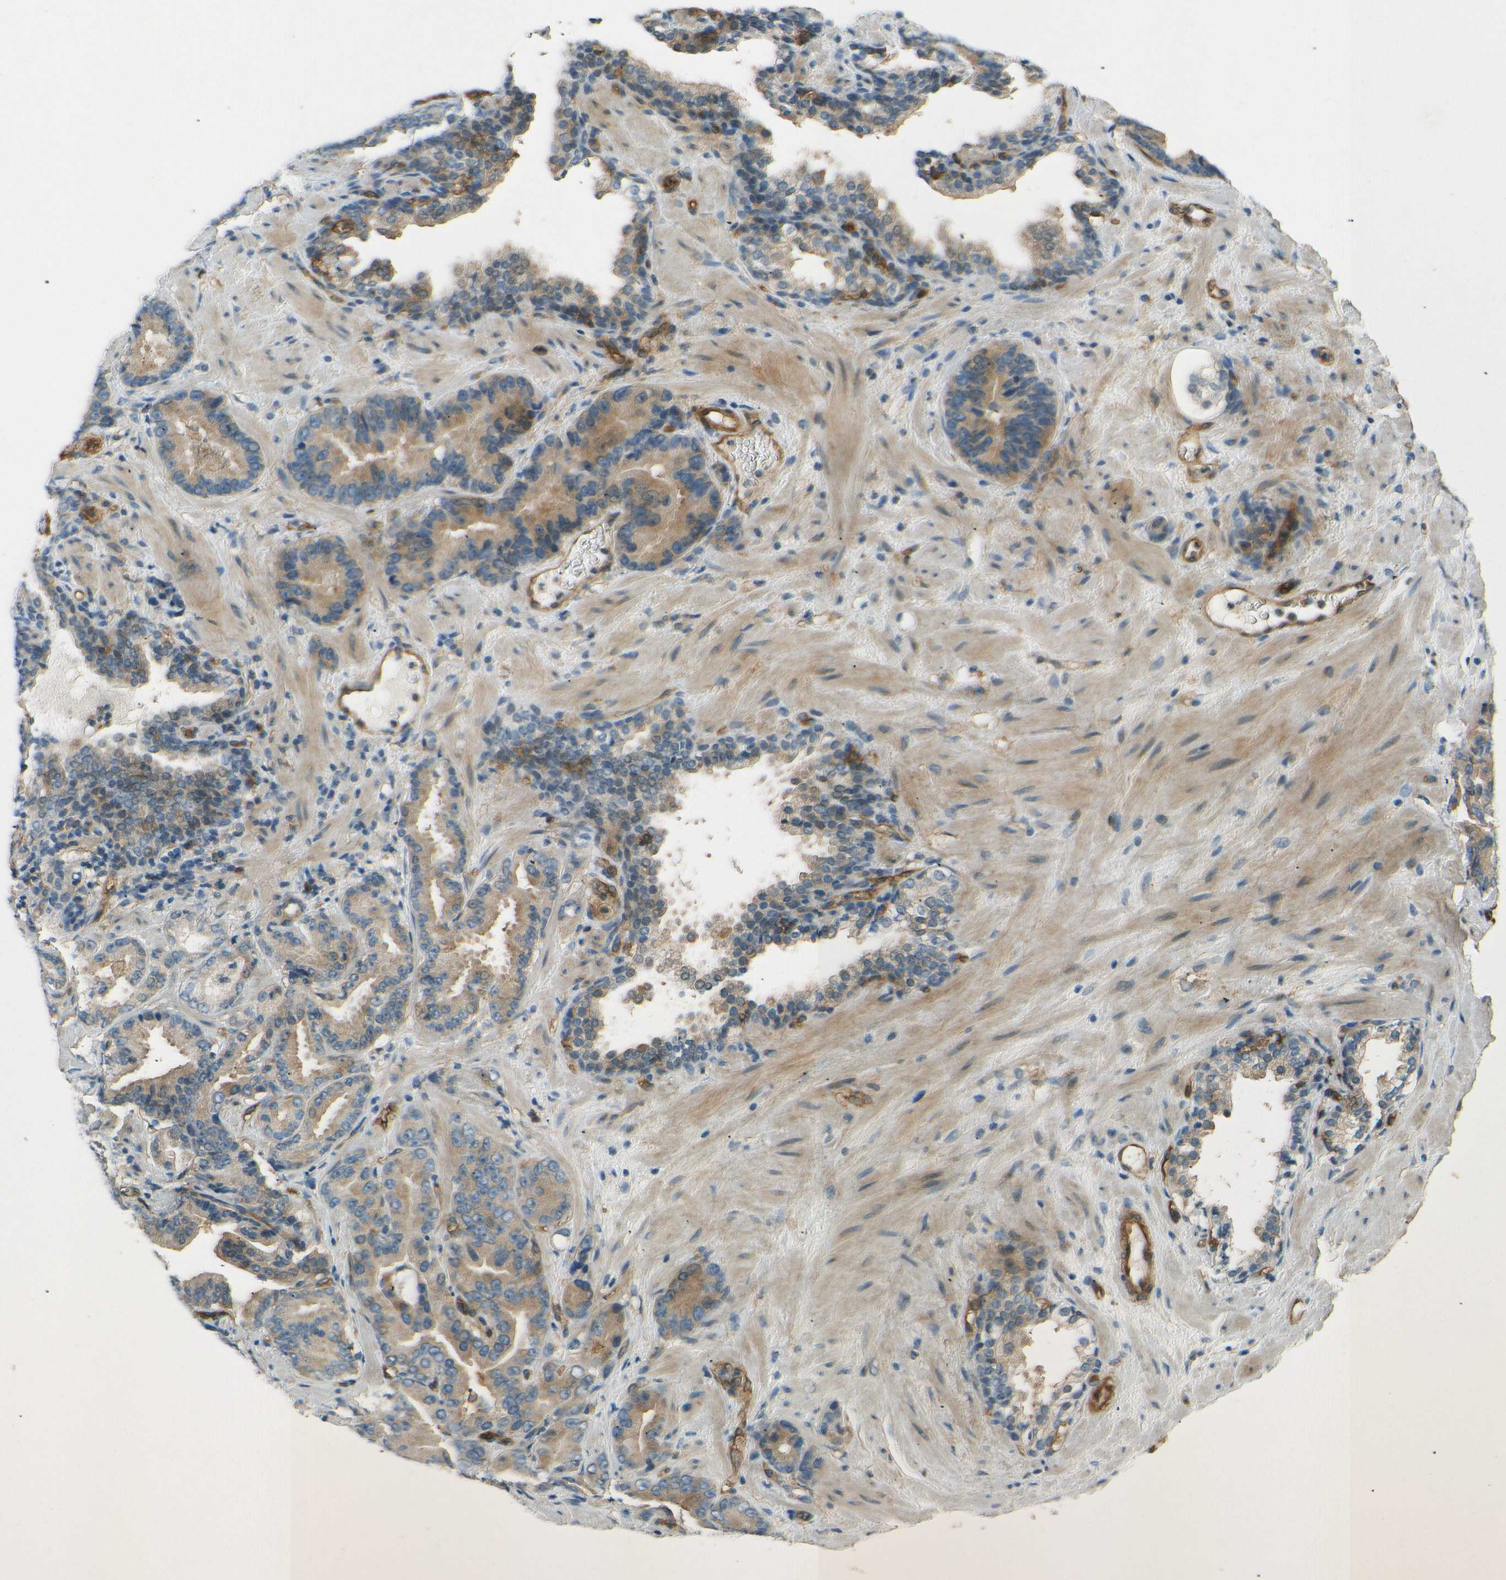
{"staining": {"intensity": "moderate", "quantity": ">75%", "location": "cytoplasmic/membranous"}, "tissue": "prostate cancer", "cell_type": "Tumor cells", "image_type": "cancer", "snomed": [{"axis": "morphology", "description": "Adenocarcinoma, Low grade"}, {"axis": "topography", "description": "Prostate"}], "caption": "Immunohistochemistry micrograph of human prostate adenocarcinoma (low-grade) stained for a protein (brown), which demonstrates medium levels of moderate cytoplasmic/membranous positivity in approximately >75% of tumor cells.", "gene": "ENTPD1", "patient": {"sex": "male", "age": 59}}